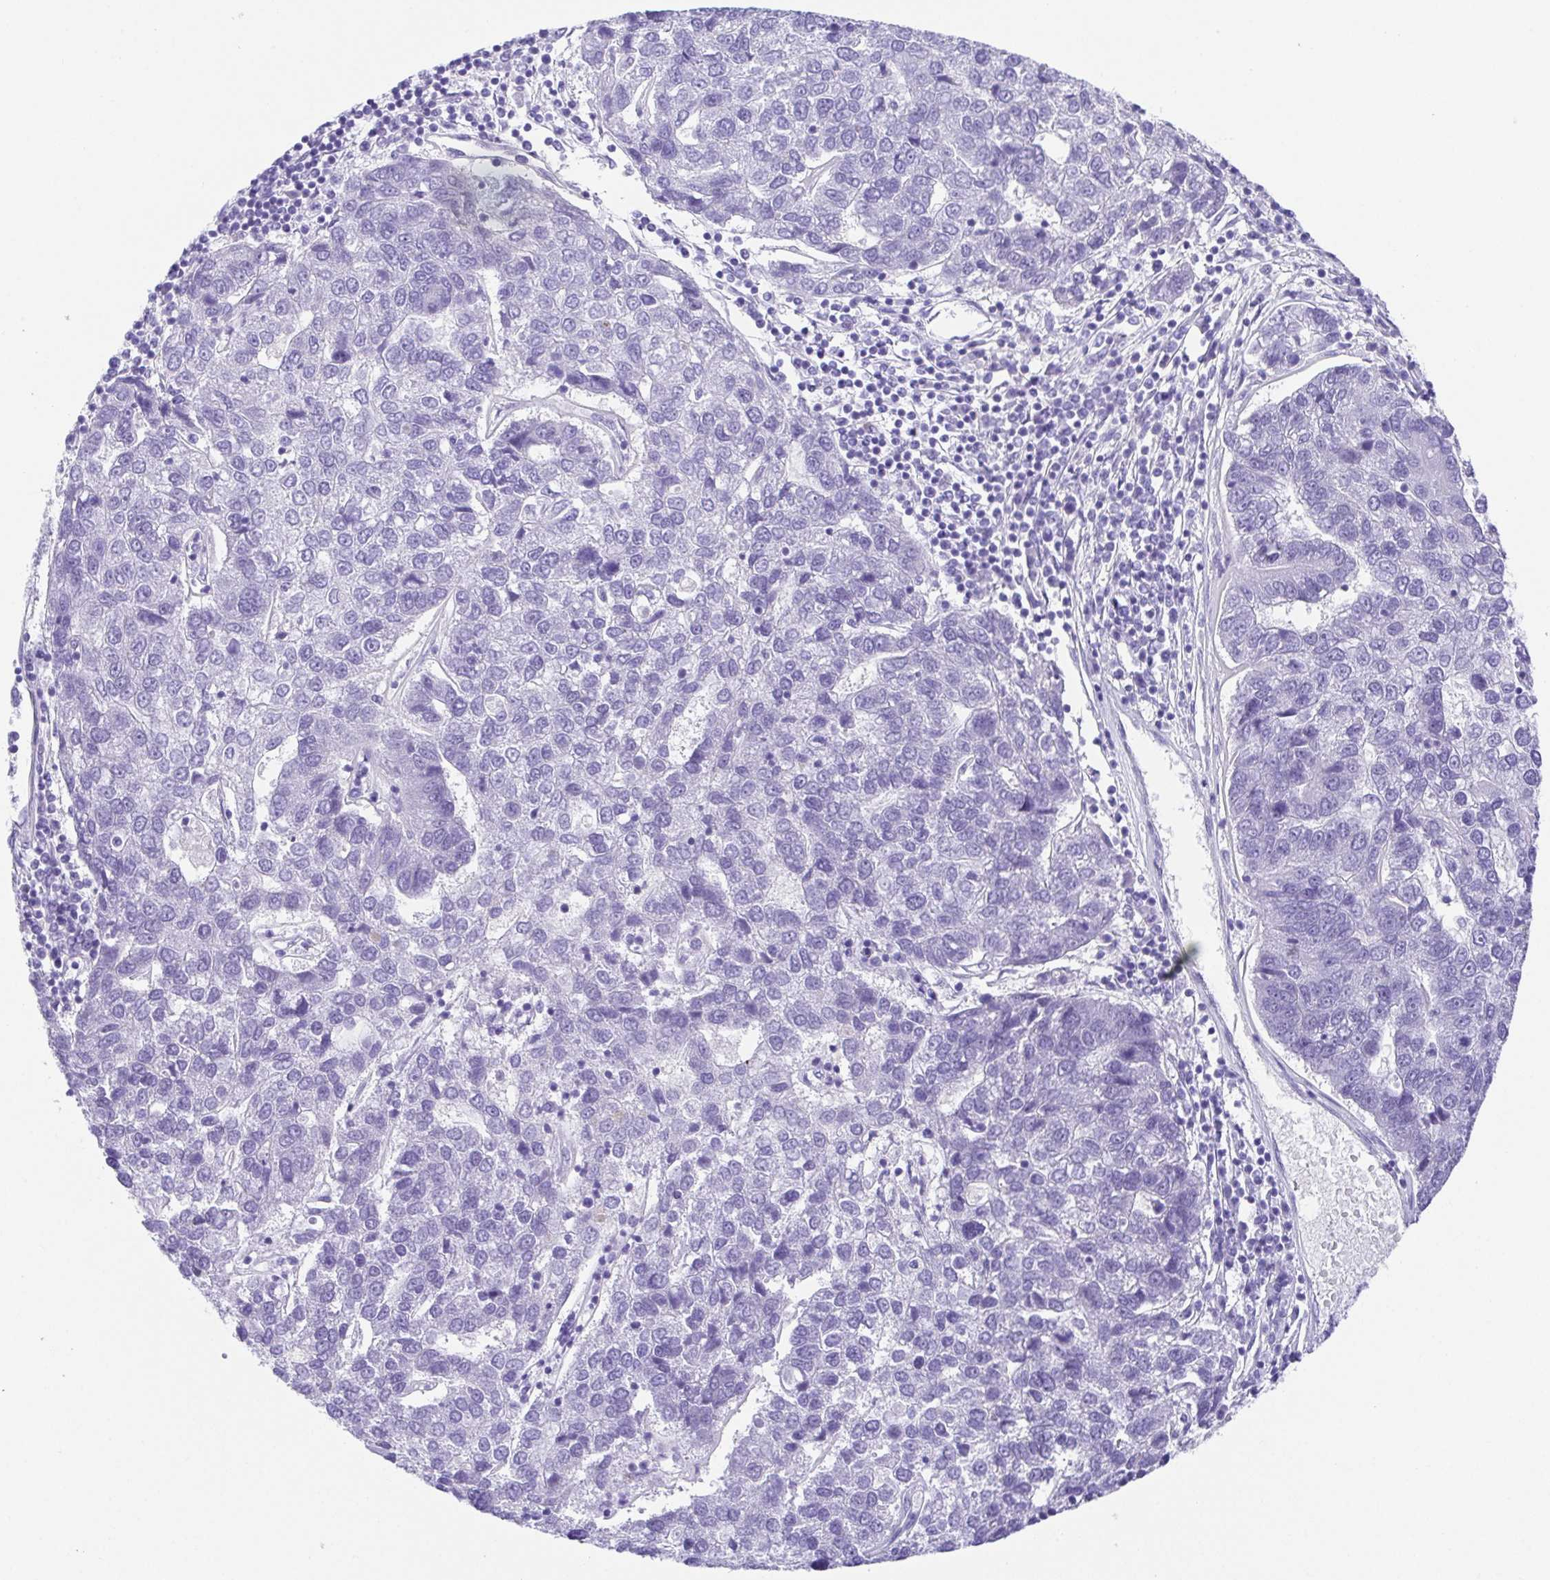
{"staining": {"intensity": "negative", "quantity": "none", "location": "none"}, "tissue": "pancreatic cancer", "cell_type": "Tumor cells", "image_type": "cancer", "snomed": [{"axis": "morphology", "description": "Adenocarcinoma, NOS"}, {"axis": "topography", "description": "Pancreas"}], "caption": "High power microscopy histopathology image of an IHC histopathology image of pancreatic adenocarcinoma, revealing no significant staining in tumor cells.", "gene": "SPATA4", "patient": {"sex": "female", "age": 61}}